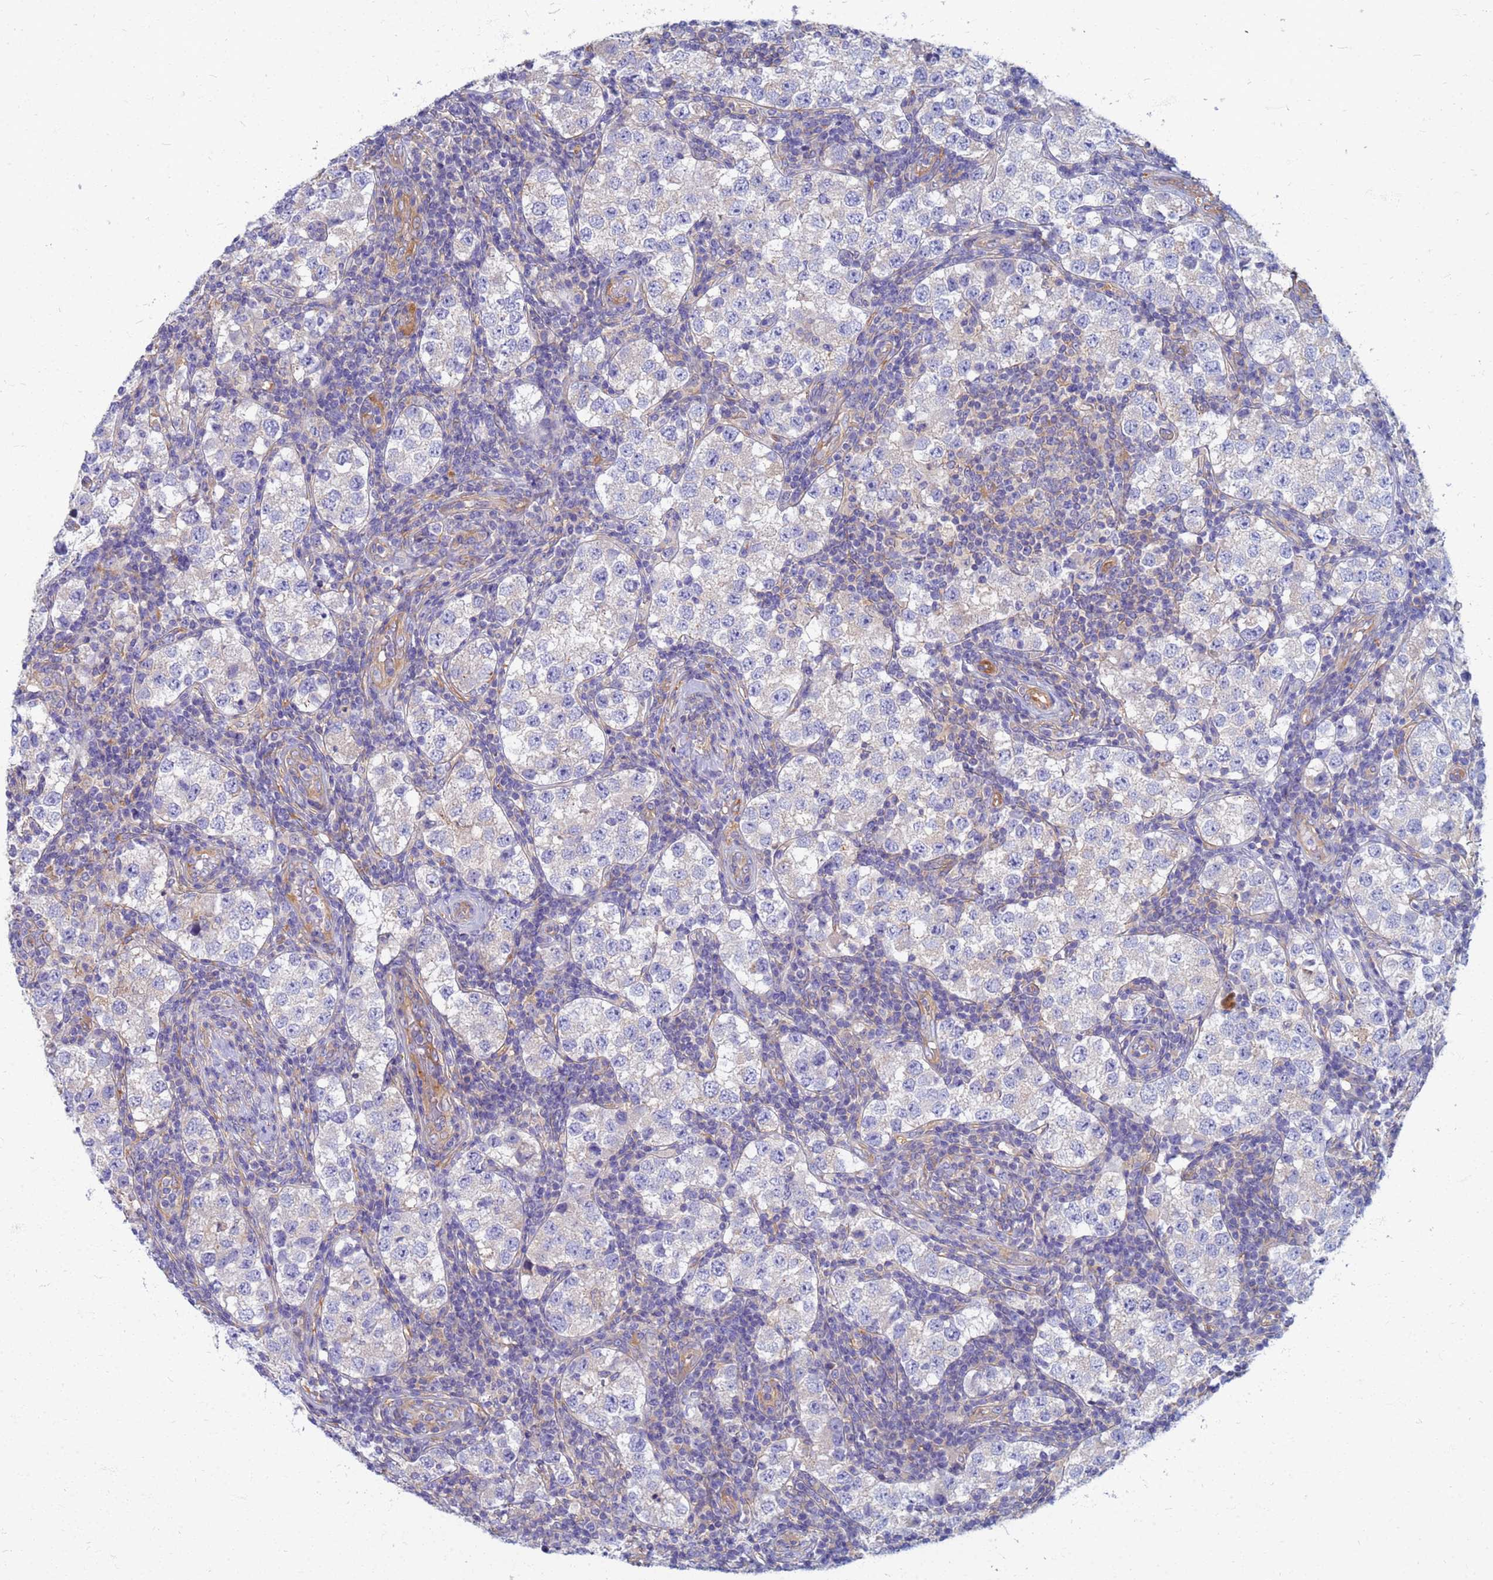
{"staining": {"intensity": "negative", "quantity": "none", "location": "none"}, "tissue": "testis cancer", "cell_type": "Tumor cells", "image_type": "cancer", "snomed": [{"axis": "morphology", "description": "Seminoma, NOS"}, {"axis": "topography", "description": "Testis"}], "caption": "Immunohistochemical staining of testis seminoma shows no significant staining in tumor cells.", "gene": "EEA1", "patient": {"sex": "male", "age": 34}}